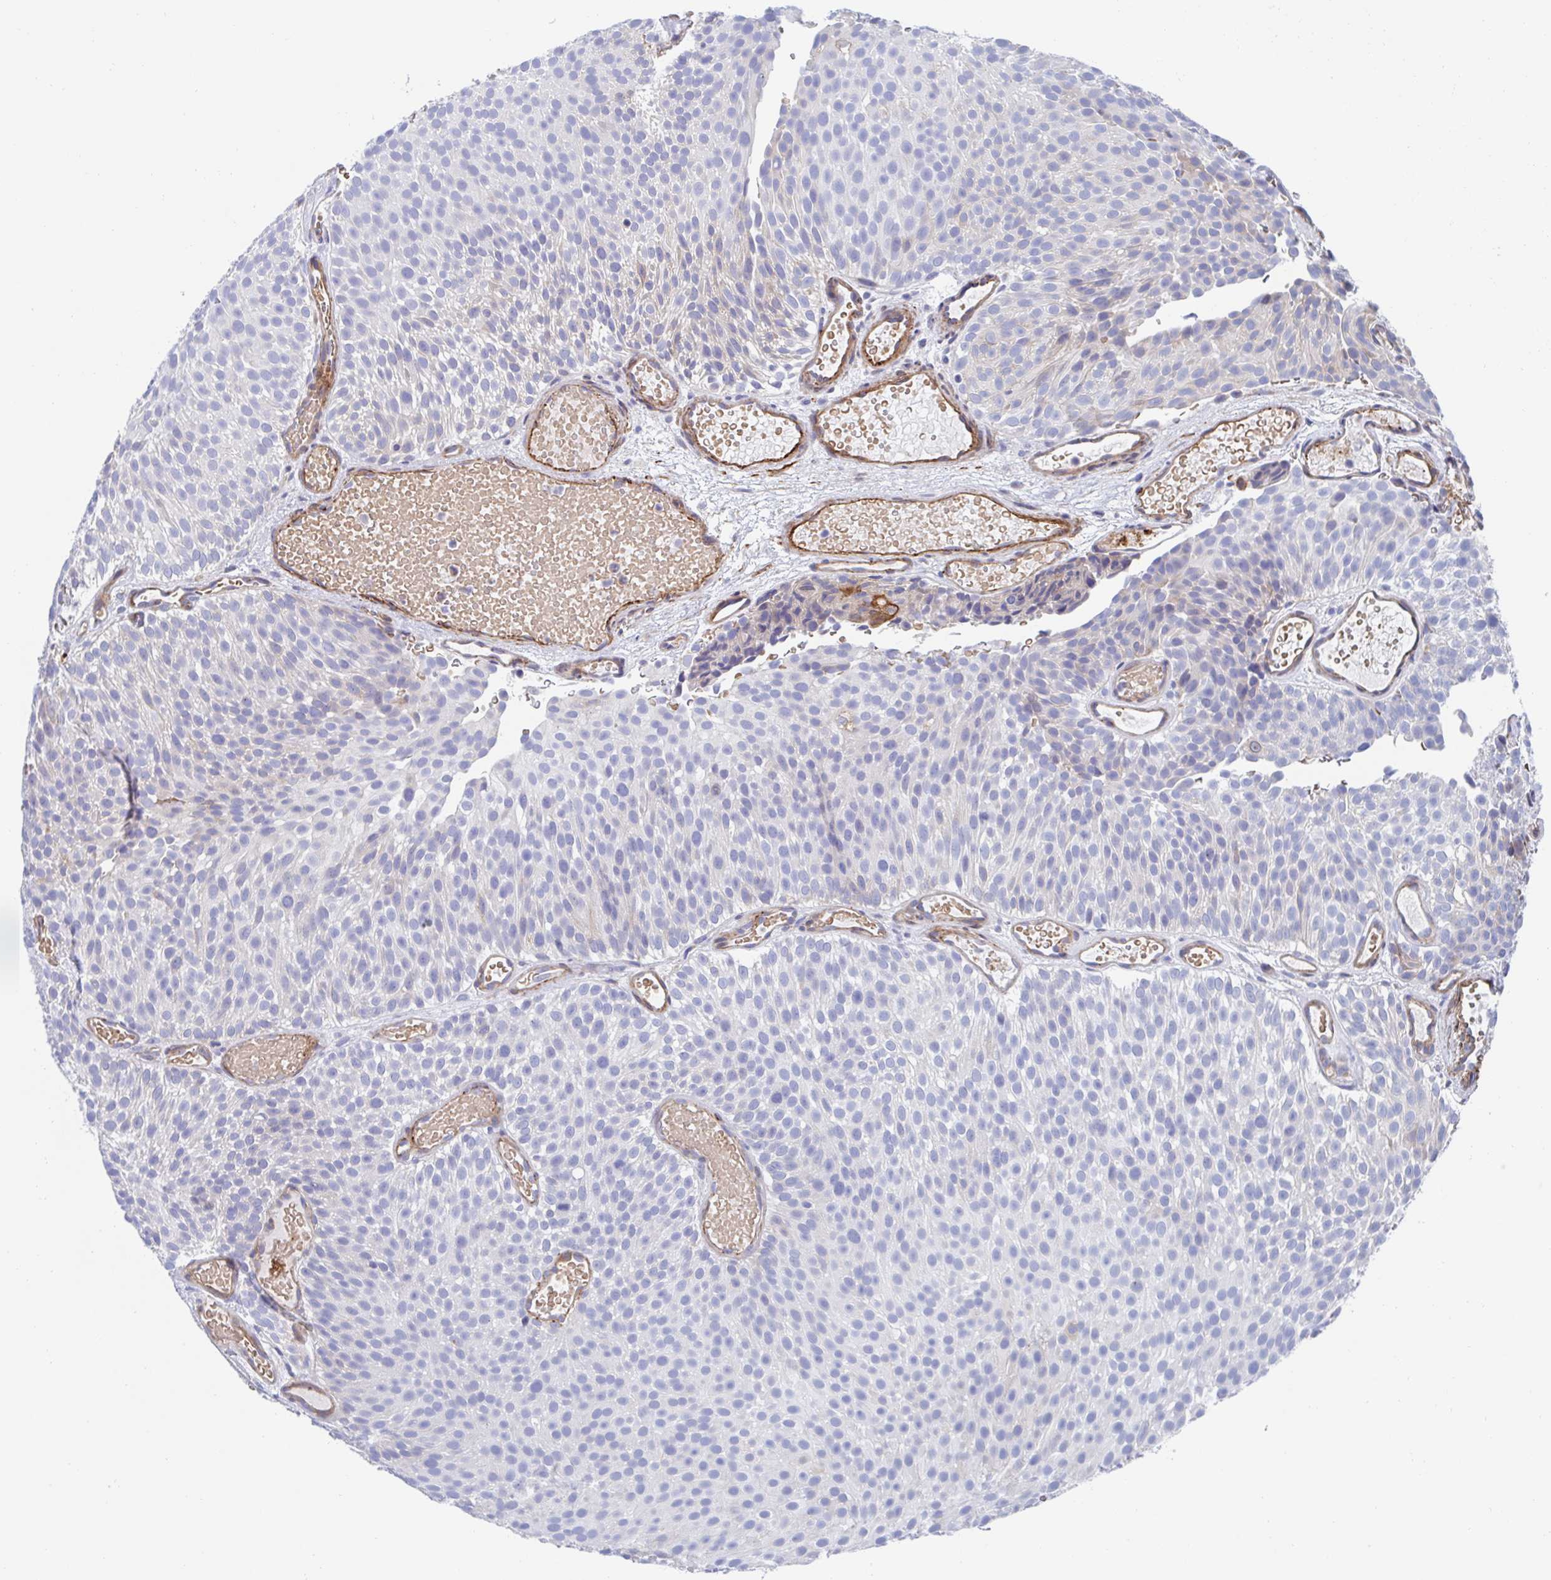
{"staining": {"intensity": "negative", "quantity": "none", "location": "none"}, "tissue": "urothelial cancer", "cell_type": "Tumor cells", "image_type": "cancer", "snomed": [{"axis": "morphology", "description": "Urothelial carcinoma, Low grade"}, {"axis": "topography", "description": "Urinary bladder"}], "caption": "A high-resolution micrograph shows immunohistochemistry staining of urothelial cancer, which displays no significant staining in tumor cells. (DAB (3,3'-diaminobenzidine) IHC visualized using brightfield microscopy, high magnification).", "gene": "KLC3", "patient": {"sex": "male", "age": 78}}